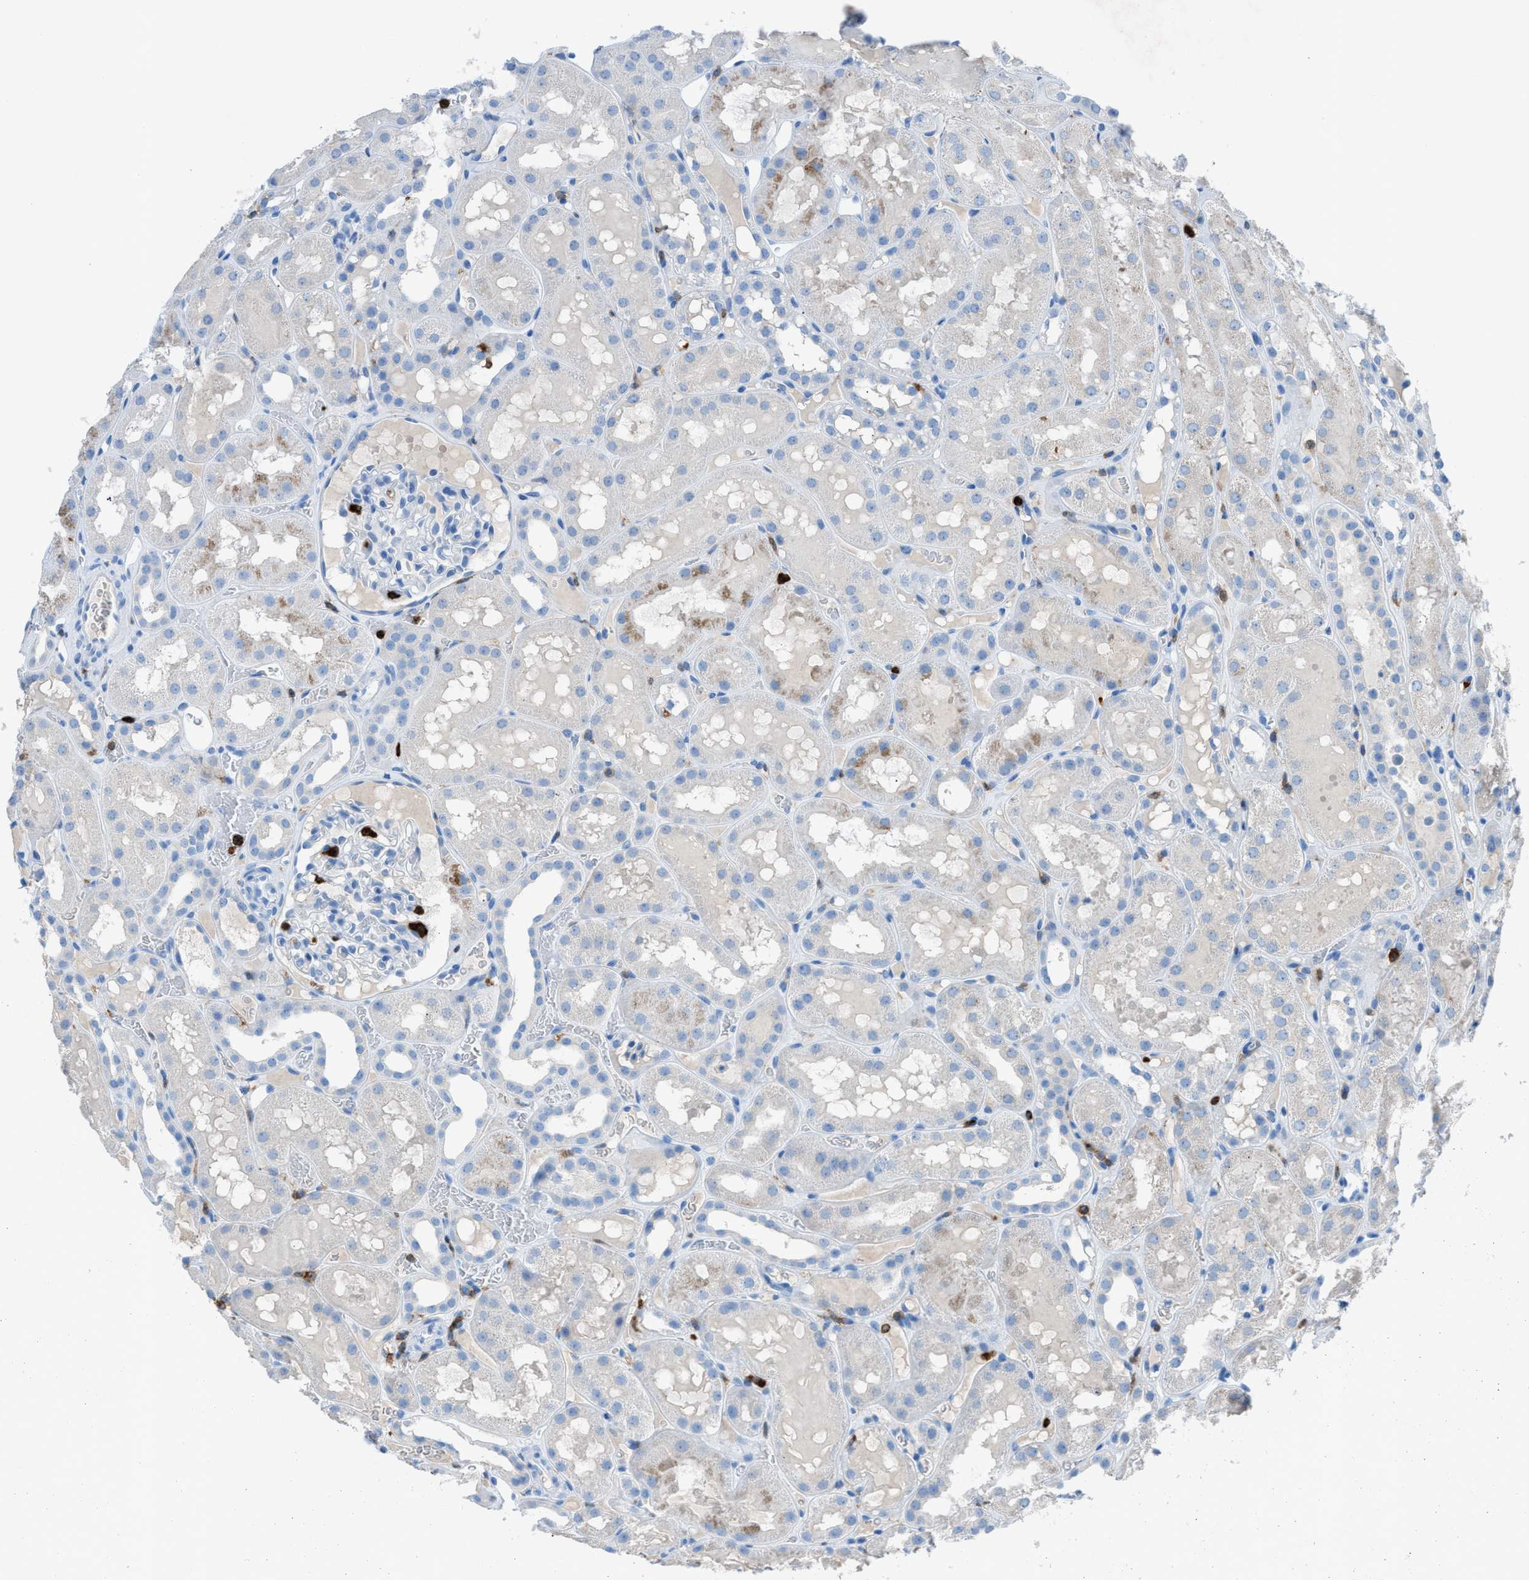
{"staining": {"intensity": "negative", "quantity": "none", "location": "none"}, "tissue": "kidney", "cell_type": "Cells in glomeruli", "image_type": "normal", "snomed": [{"axis": "morphology", "description": "Normal tissue, NOS"}, {"axis": "topography", "description": "Kidney"}, {"axis": "topography", "description": "Urinary bladder"}], "caption": "Histopathology image shows no protein expression in cells in glomeruli of unremarkable kidney. (IHC, brightfield microscopy, high magnification).", "gene": "ITGB2", "patient": {"sex": "male", "age": 16}}